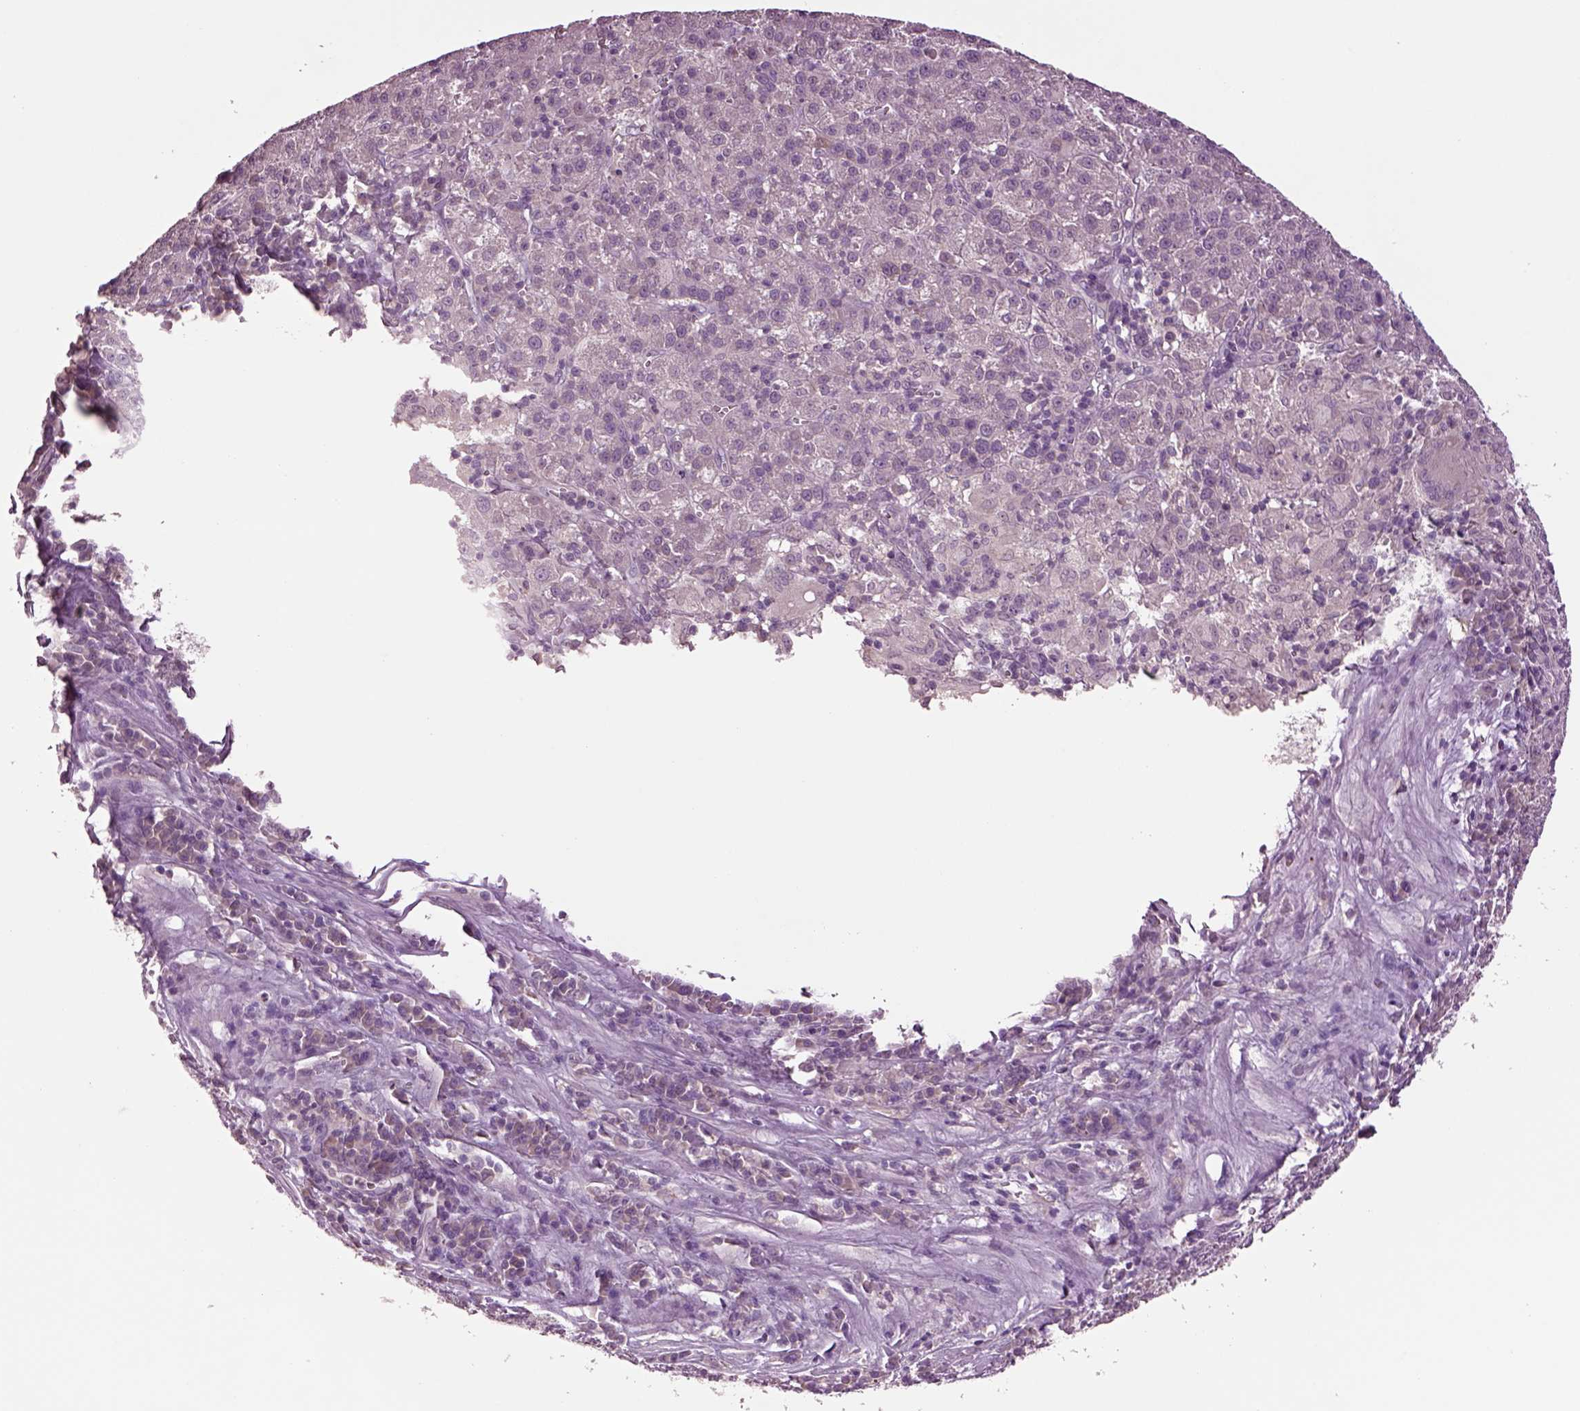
{"staining": {"intensity": "negative", "quantity": "none", "location": "none"}, "tissue": "liver cancer", "cell_type": "Tumor cells", "image_type": "cancer", "snomed": [{"axis": "morphology", "description": "Carcinoma, Hepatocellular, NOS"}, {"axis": "topography", "description": "Liver"}], "caption": "Immunohistochemistry micrograph of human hepatocellular carcinoma (liver) stained for a protein (brown), which displays no expression in tumor cells. (IHC, brightfield microscopy, high magnification).", "gene": "CLPSL1", "patient": {"sex": "female", "age": 60}}